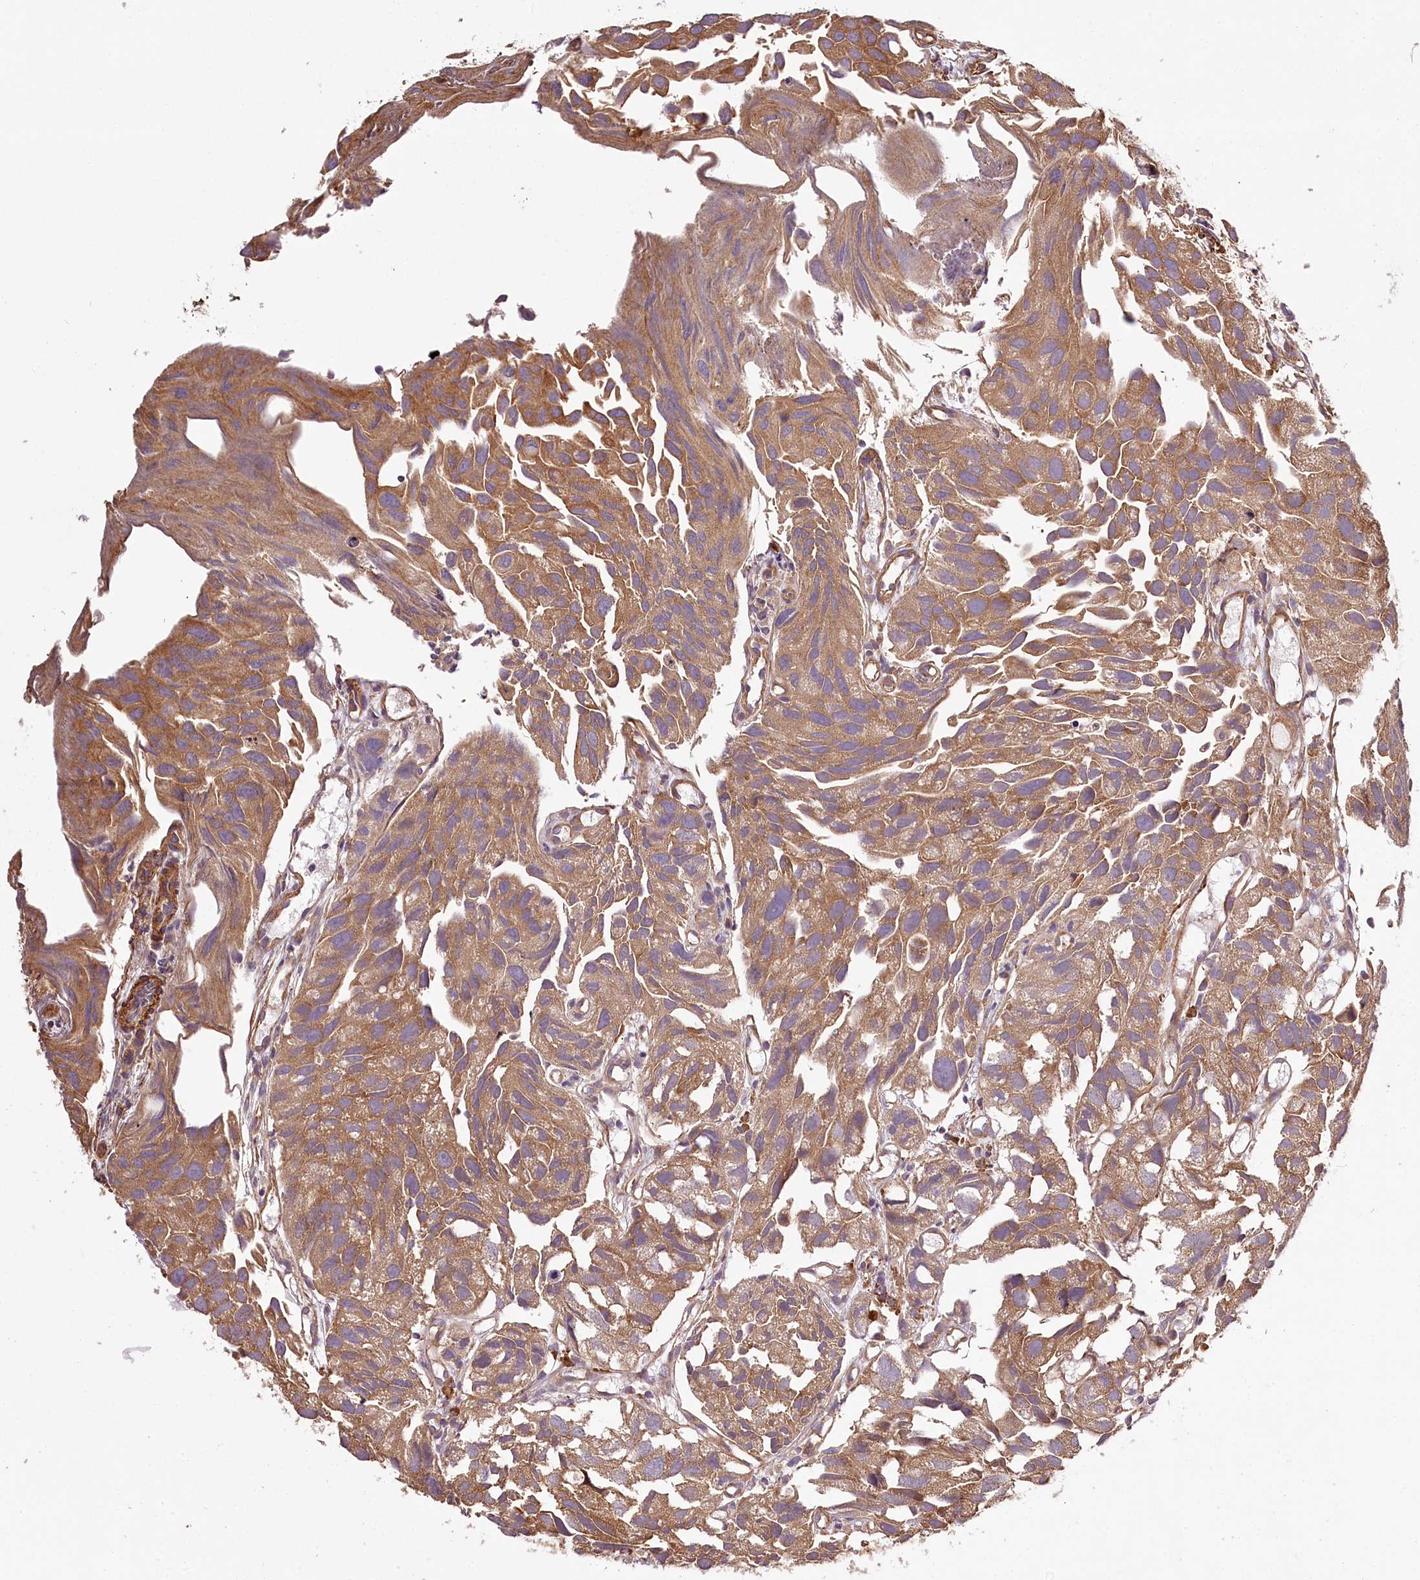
{"staining": {"intensity": "moderate", "quantity": ">75%", "location": "cytoplasmic/membranous"}, "tissue": "urothelial cancer", "cell_type": "Tumor cells", "image_type": "cancer", "snomed": [{"axis": "morphology", "description": "Urothelial carcinoma, High grade"}, {"axis": "topography", "description": "Urinary bladder"}], "caption": "Tumor cells demonstrate moderate cytoplasmic/membranous staining in approximately >75% of cells in urothelial cancer.", "gene": "TARS1", "patient": {"sex": "female", "age": 75}}